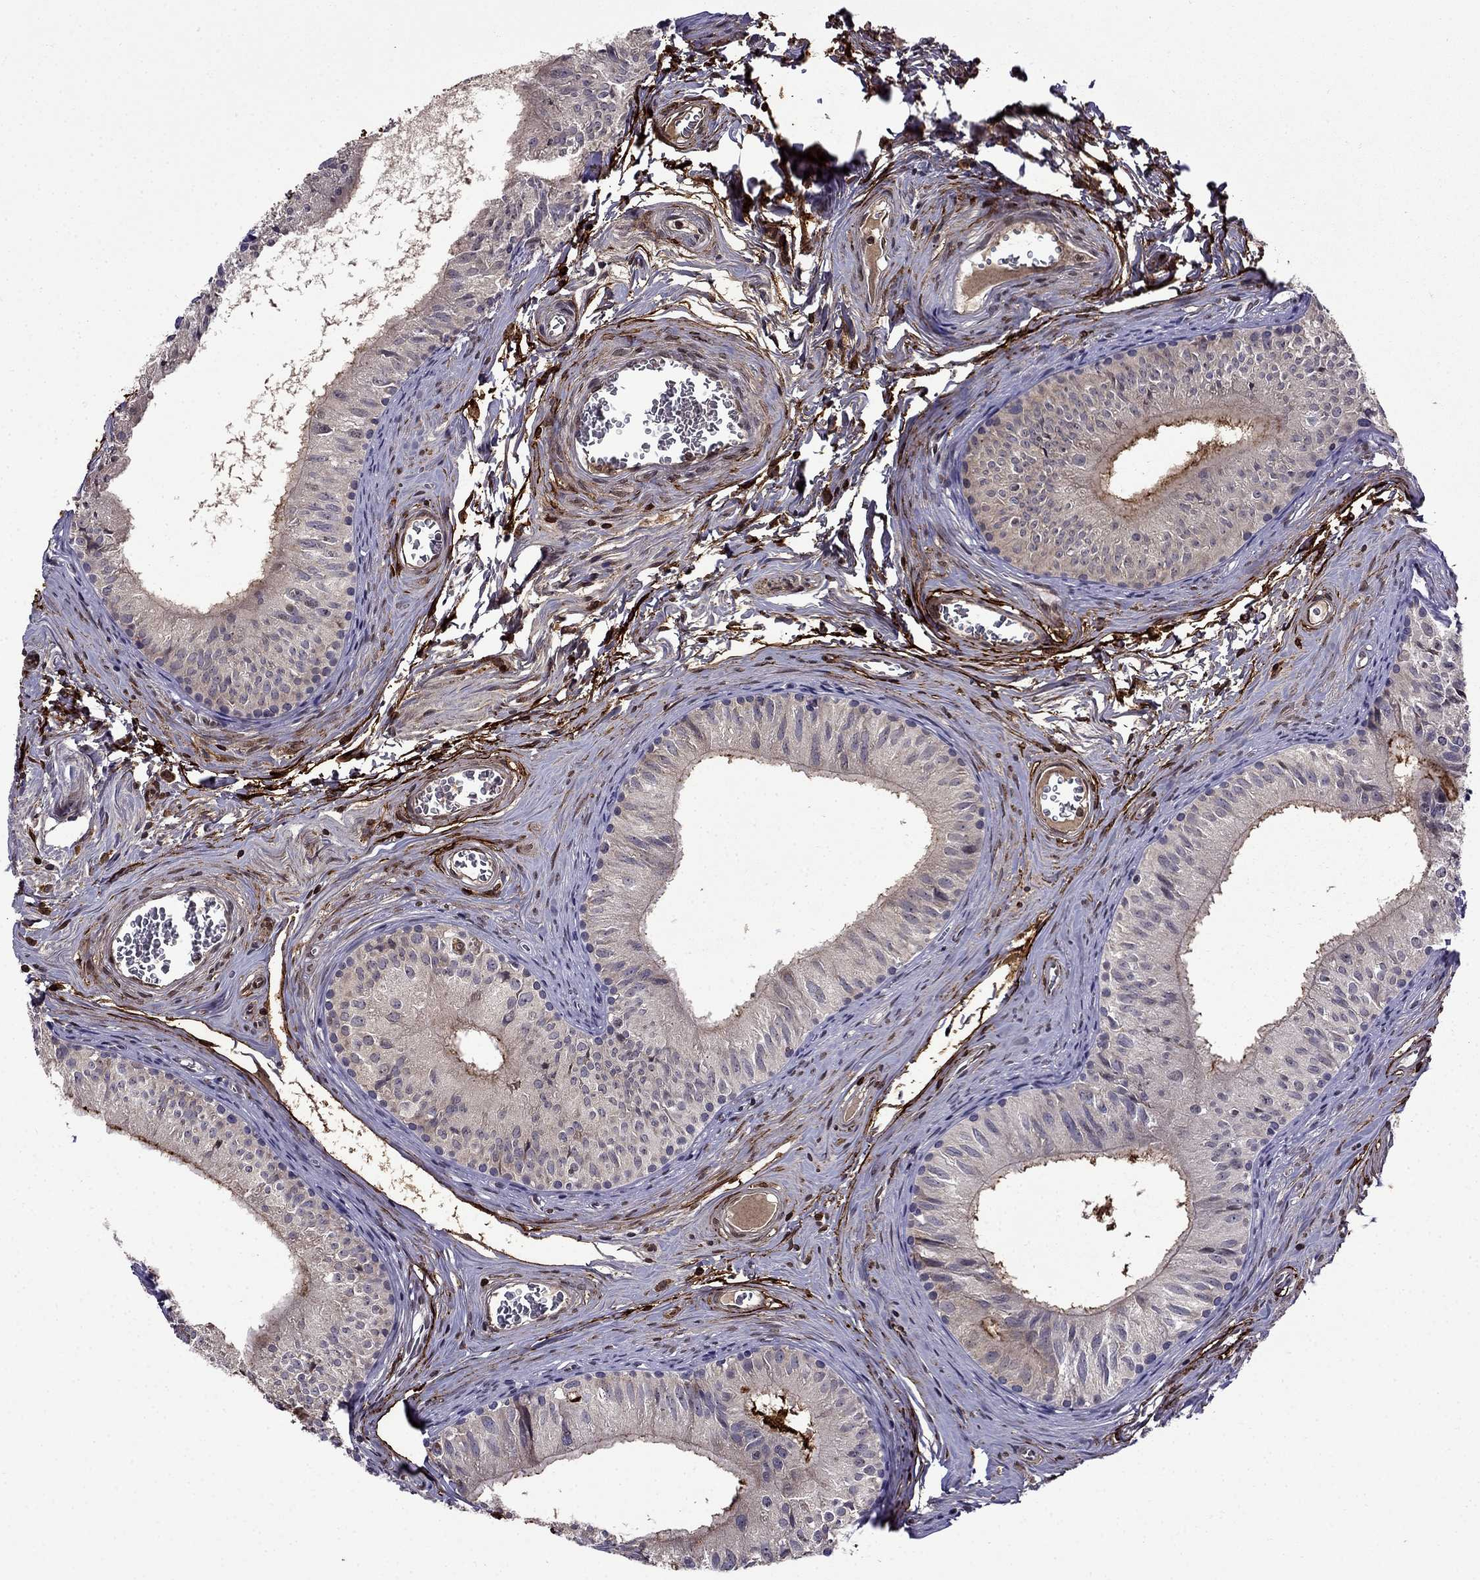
{"staining": {"intensity": "strong", "quantity": "<25%", "location": "cytoplasmic/membranous"}, "tissue": "epididymis", "cell_type": "Glandular cells", "image_type": "normal", "snomed": [{"axis": "morphology", "description": "Normal tissue, NOS"}, {"axis": "topography", "description": "Epididymis"}], "caption": "A micrograph of epididymis stained for a protein demonstrates strong cytoplasmic/membranous brown staining in glandular cells. (DAB (3,3'-diaminobenzidine) IHC with brightfield microscopy, high magnification).", "gene": "PI16", "patient": {"sex": "male", "age": 52}}